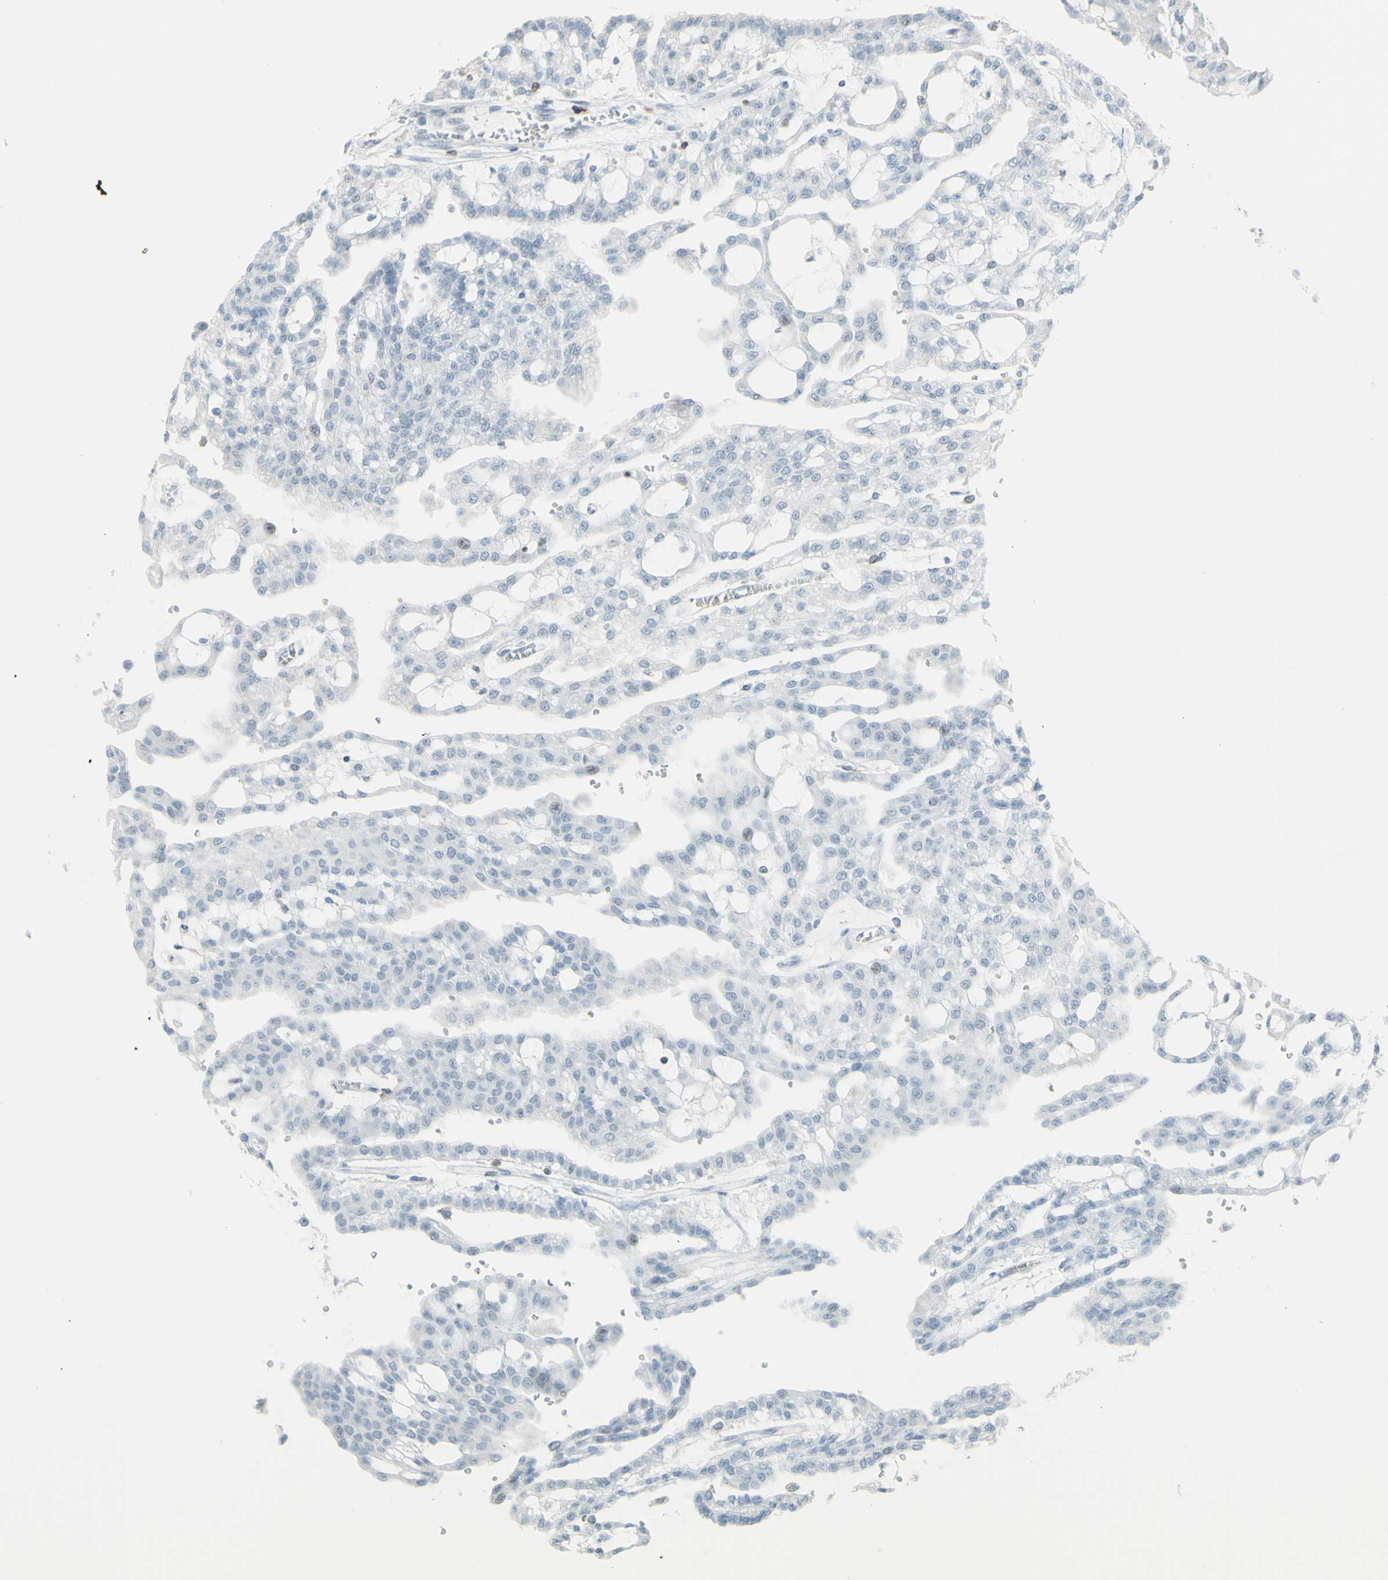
{"staining": {"intensity": "negative", "quantity": "none", "location": "none"}, "tissue": "renal cancer", "cell_type": "Tumor cells", "image_type": "cancer", "snomed": [{"axis": "morphology", "description": "Adenocarcinoma, NOS"}, {"axis": "topography", "description": "Kidney"}], "caption": "The immunohistochemistry photomicrograph has no significant positivity in tumor cells of renal cancer (adenocarcinoma) tissue.", "gene": "NRG1", "patient": {"sex": "male", "age": 63}}